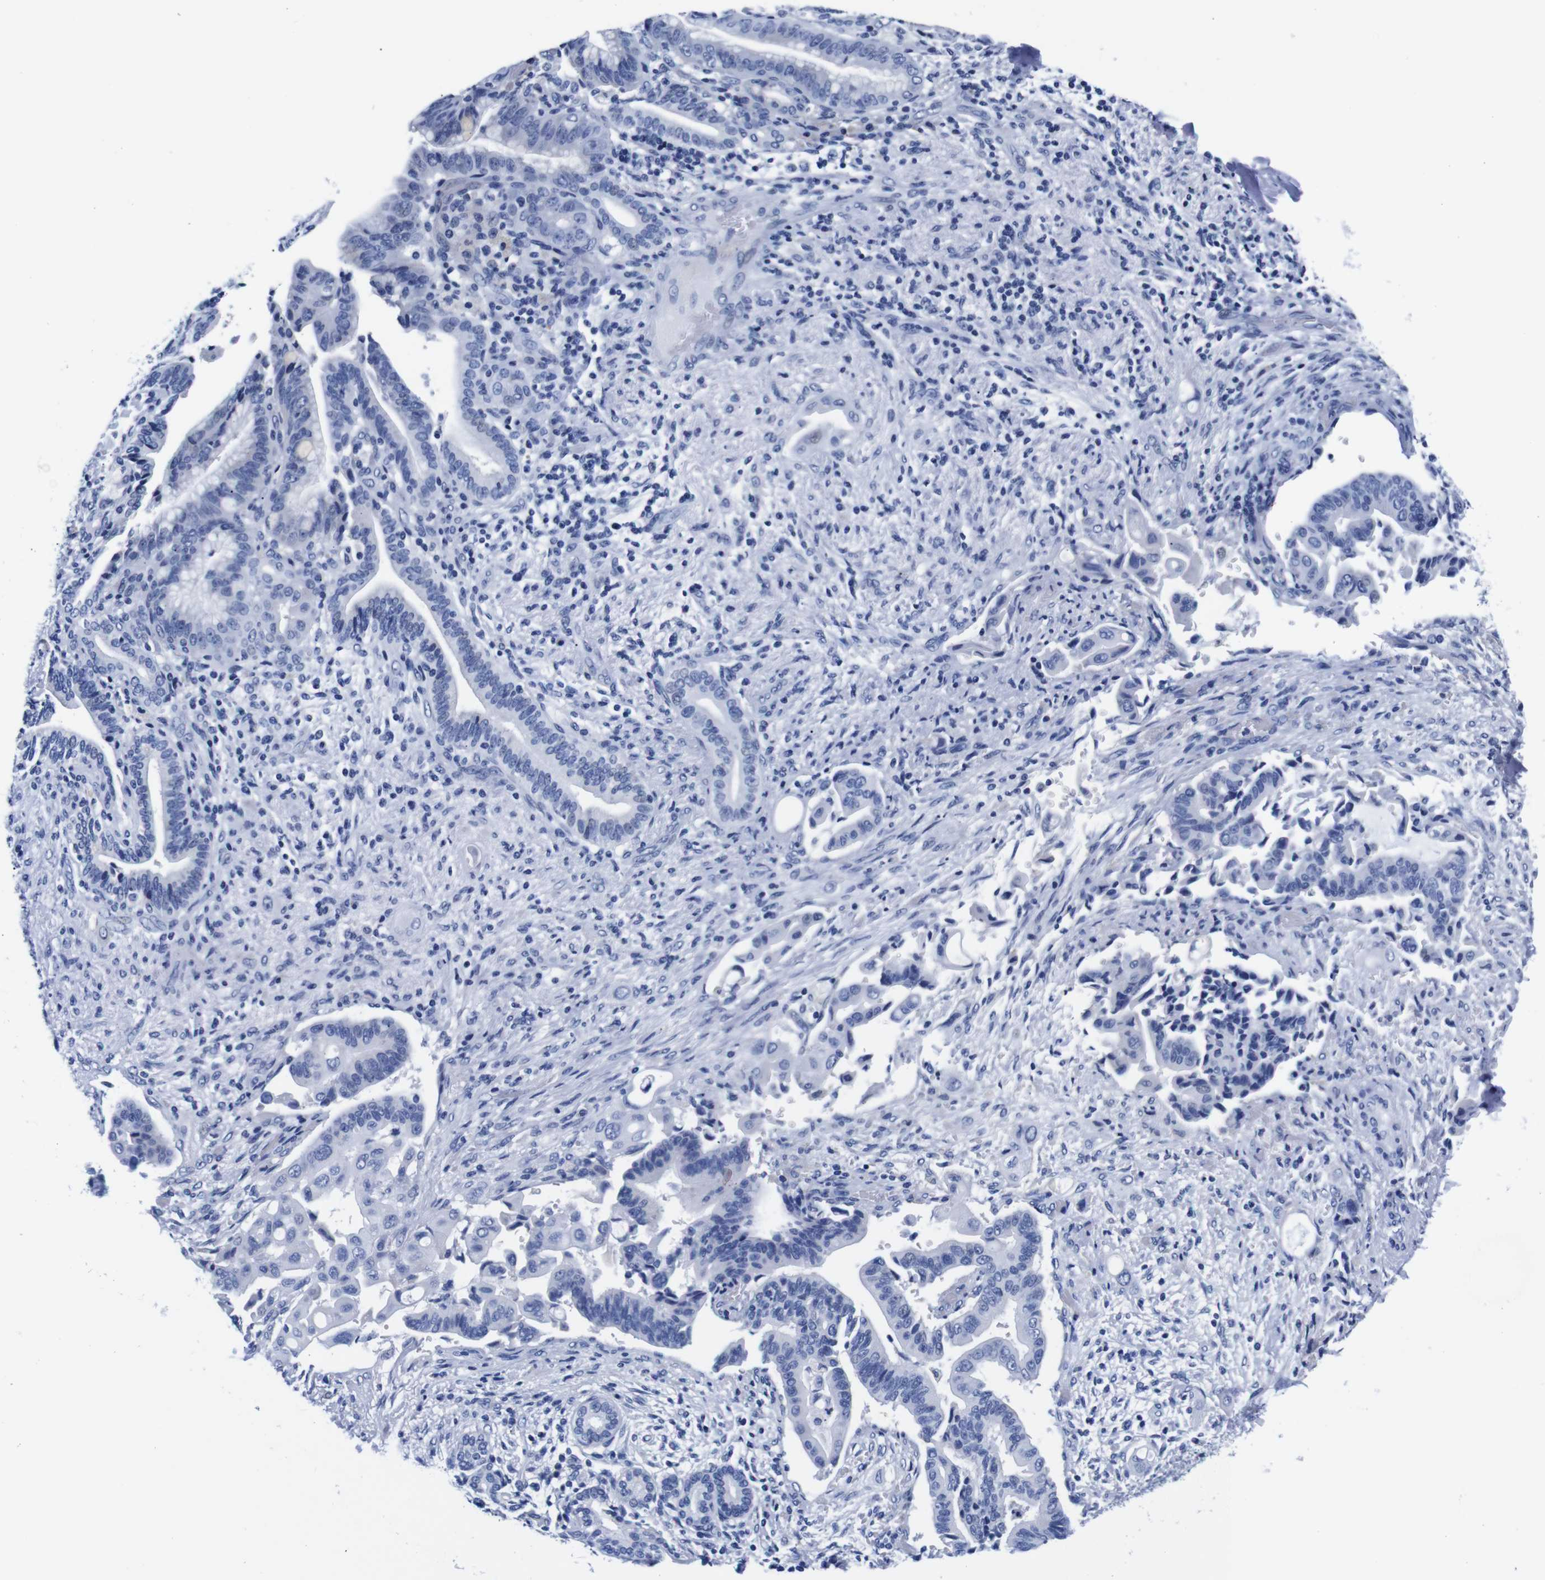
{"staining": {"intensity": "negative", "quantity": "none", "location": "none"}, "tissue": "liver cancer", "cell_type": "Tumor cells", "image_type": "cancer", "snomed": [{"axis": "morphology", "description": "Cholangiocarcinoma"}, {"axis": "topography", "description": "Liver"}], "caption": "Image shows no protein staining in tumor cells of cholangiocarcinoma (liver) tissue.", "gene": "CLEC4G", "patient": {"sex": "female", "age": 61}}